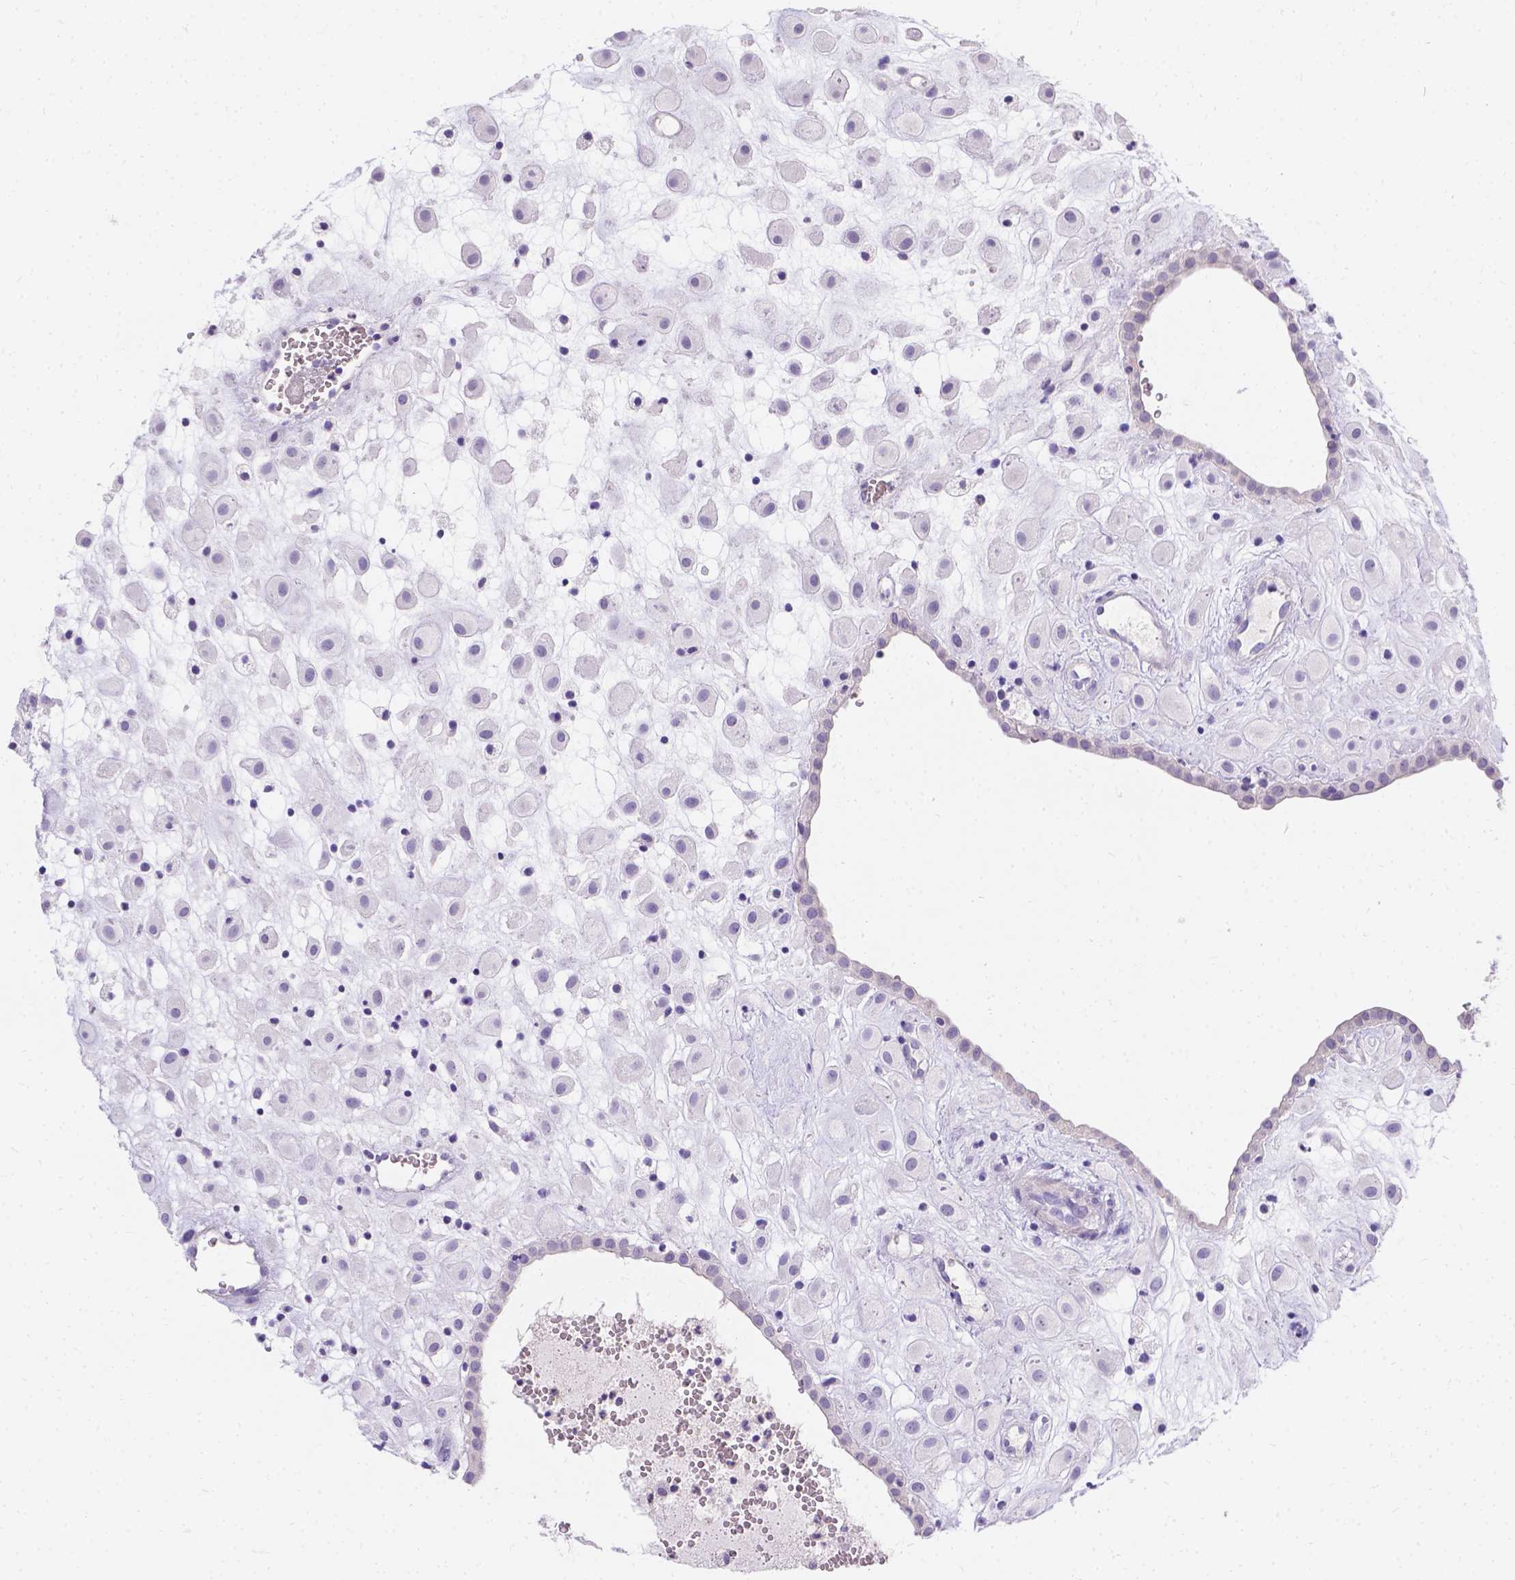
{"staining": {"intensity": "negative", "quantity": "none", "location": "none"}, "tissue": "placenta", "cell_type": "Decidual cells", "image_type": "normal", "snomed": [{"axis": "morphology", "description": "Normal tissue, NOS"}, {"axis": "topography", "description": "Placenta"}], "caption": "IHC of normal human placenta exhibits no staining in decidual cells.", "gene": "GNRHR", "patient": {"sex": "female", "age": 24}}